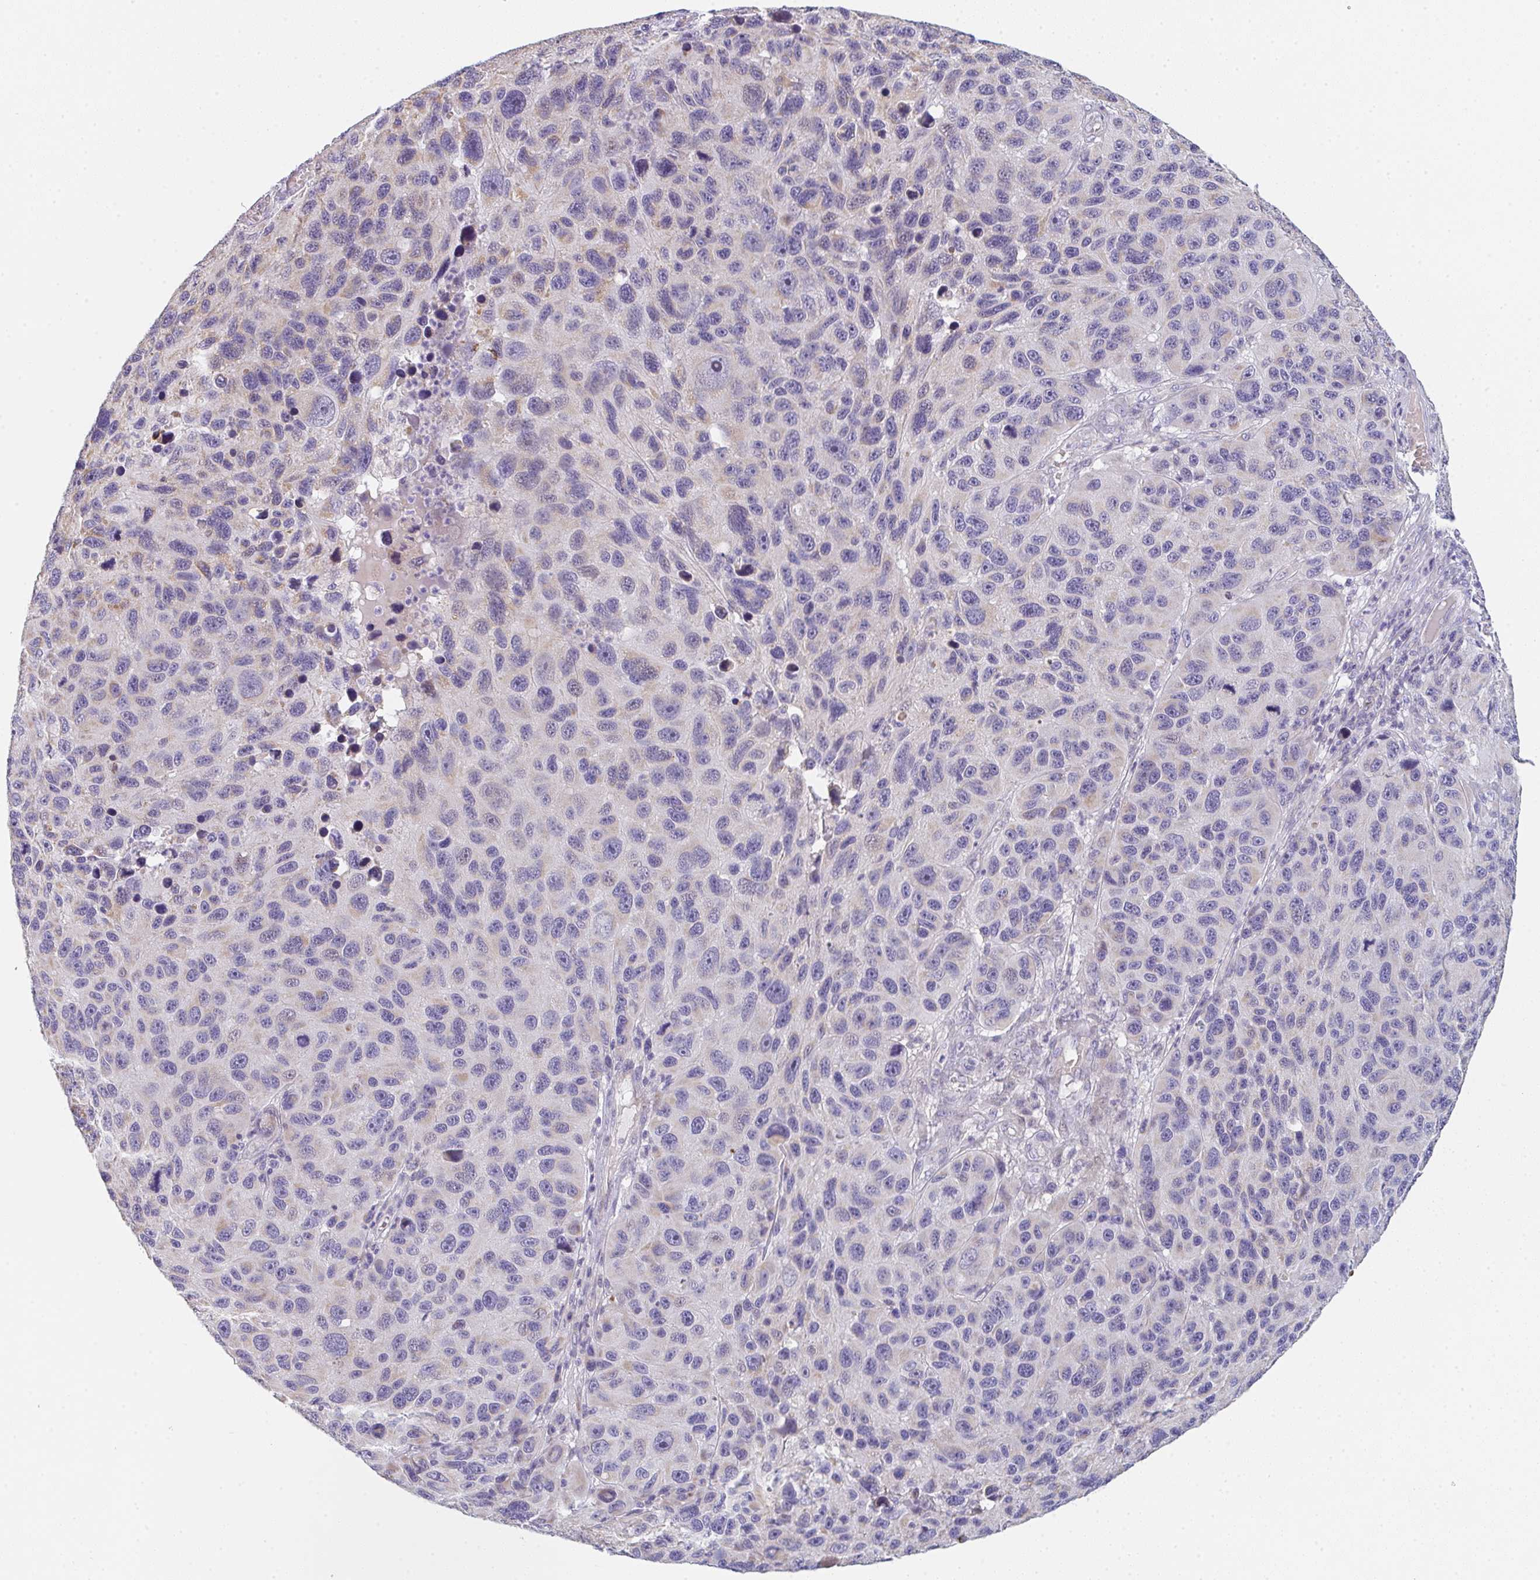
{"staining": {"intensity": "moderate", "quantity": "<25%", "location": "cytoplasmic/membranous"}, "tissue": "melanoma", "cell_type": "Tumor cells", "image_type": "cancer", "snomed": [{"axis": "morphology", "description": "Malignant melanoma, NOS"}, {"axis": "topography", "description": "Skin"}], "caption": "Malignant melanoma stained with a protein marker demonstrates moderate staining in tumor cells.", "gene": "CACNA1S", "patient": {"sex": "male", "age": 53}}